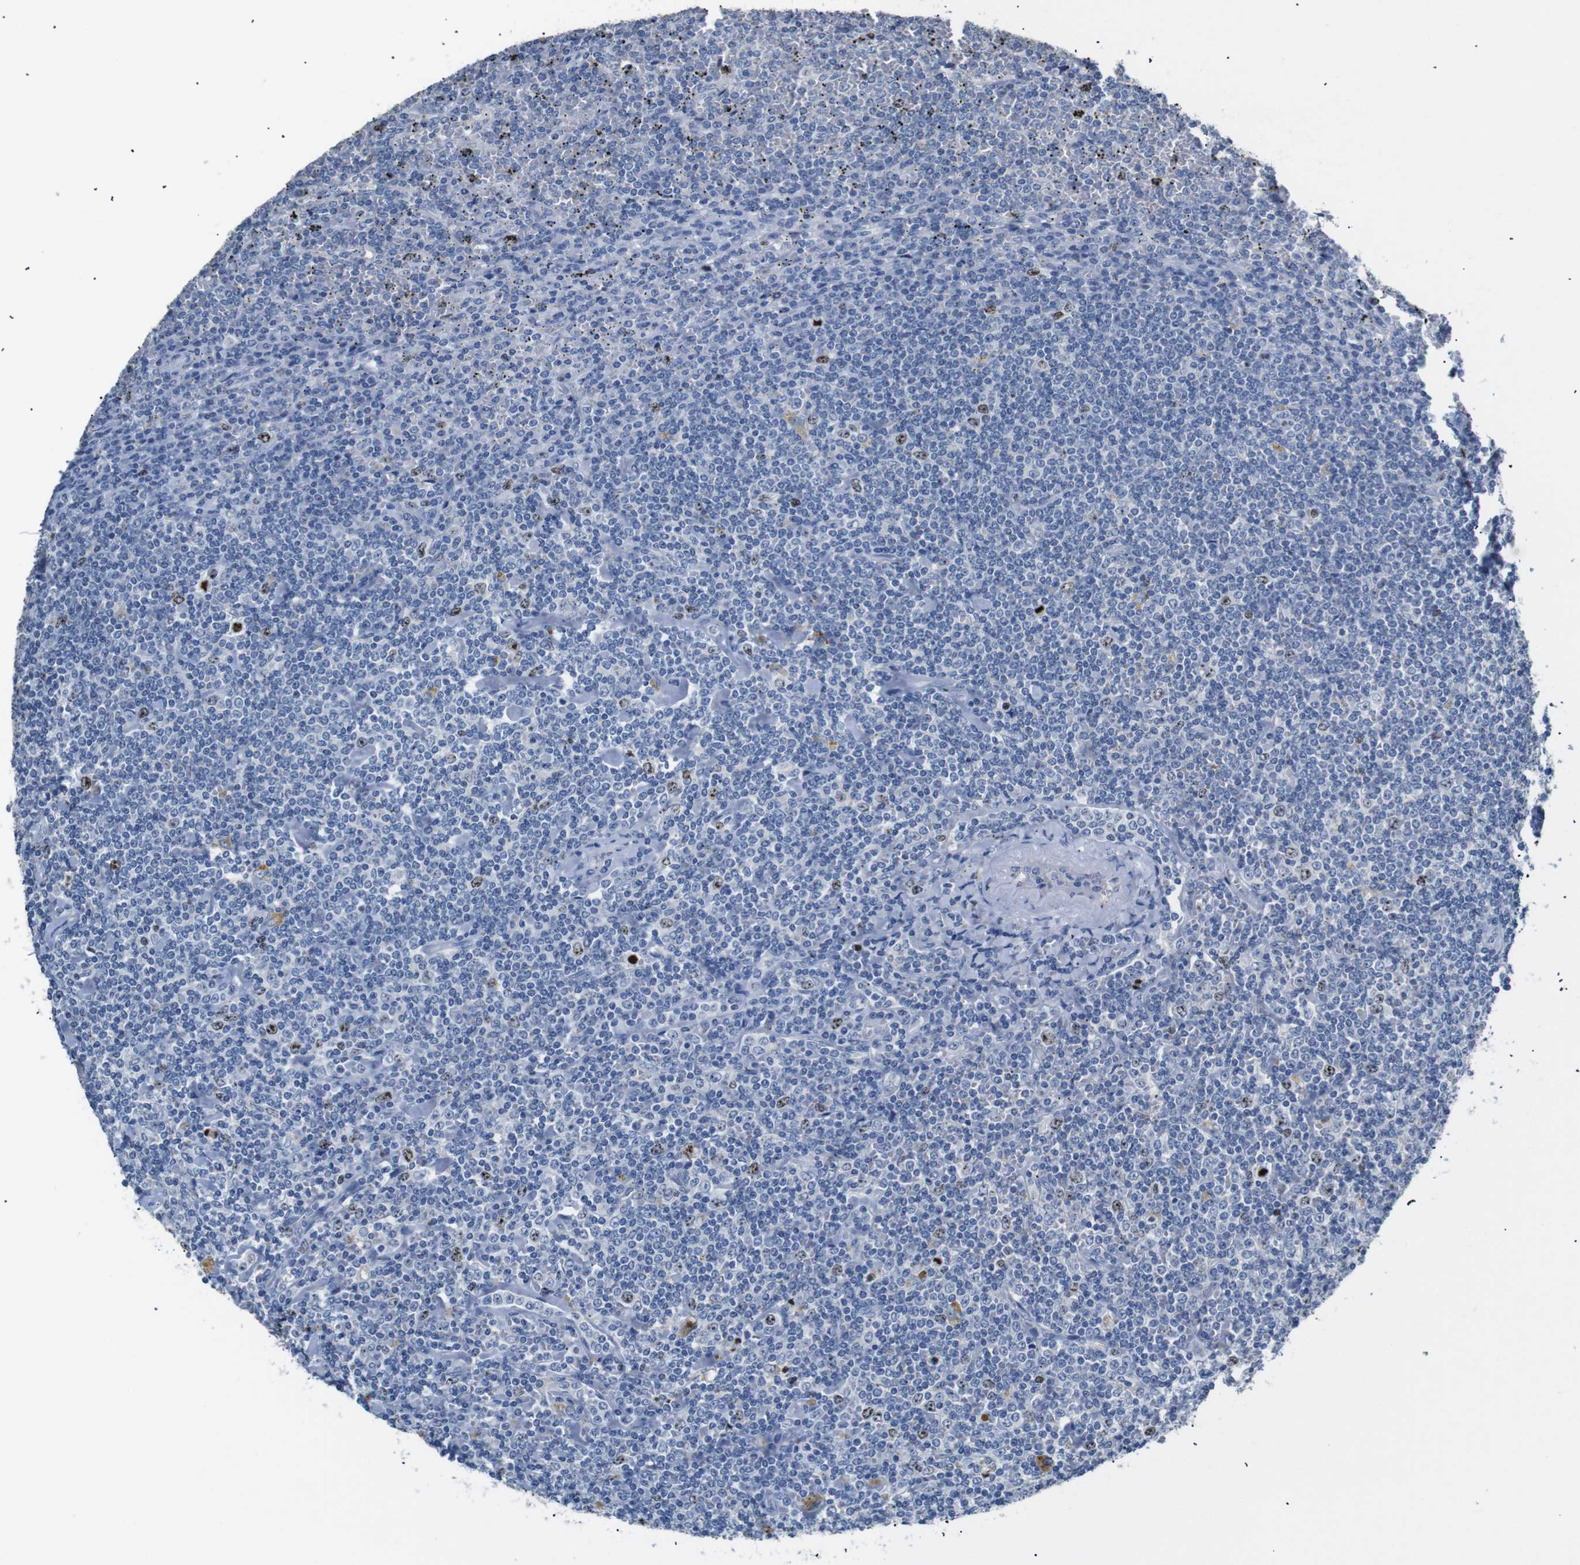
{"staining": {"intensity": "moderate", "quantity": "<25%", "location": "nuclear"}, "tissue": "lymphoma", "cell_type": "Tumor cells", "image_type": "cancer", "snomed": [{"axis": "morphology", "description": "Malignant lymphoma, non-Hodgkin's type, Low grade"}, {"axis": "topography", "description": "Spleen"}], "caption": "Tumor cells show low levels of moderate nuclear positivity in approximately <25% of cells in malignant lymphoma, non-Hodgkin's type (low-grade). (DAB (3,3'-diaminobenzidine) IHC, brown staining for protein, blue staining for nuclei).", "gene": "INCENP", "patient": {"sex": "female", "age": 19}}